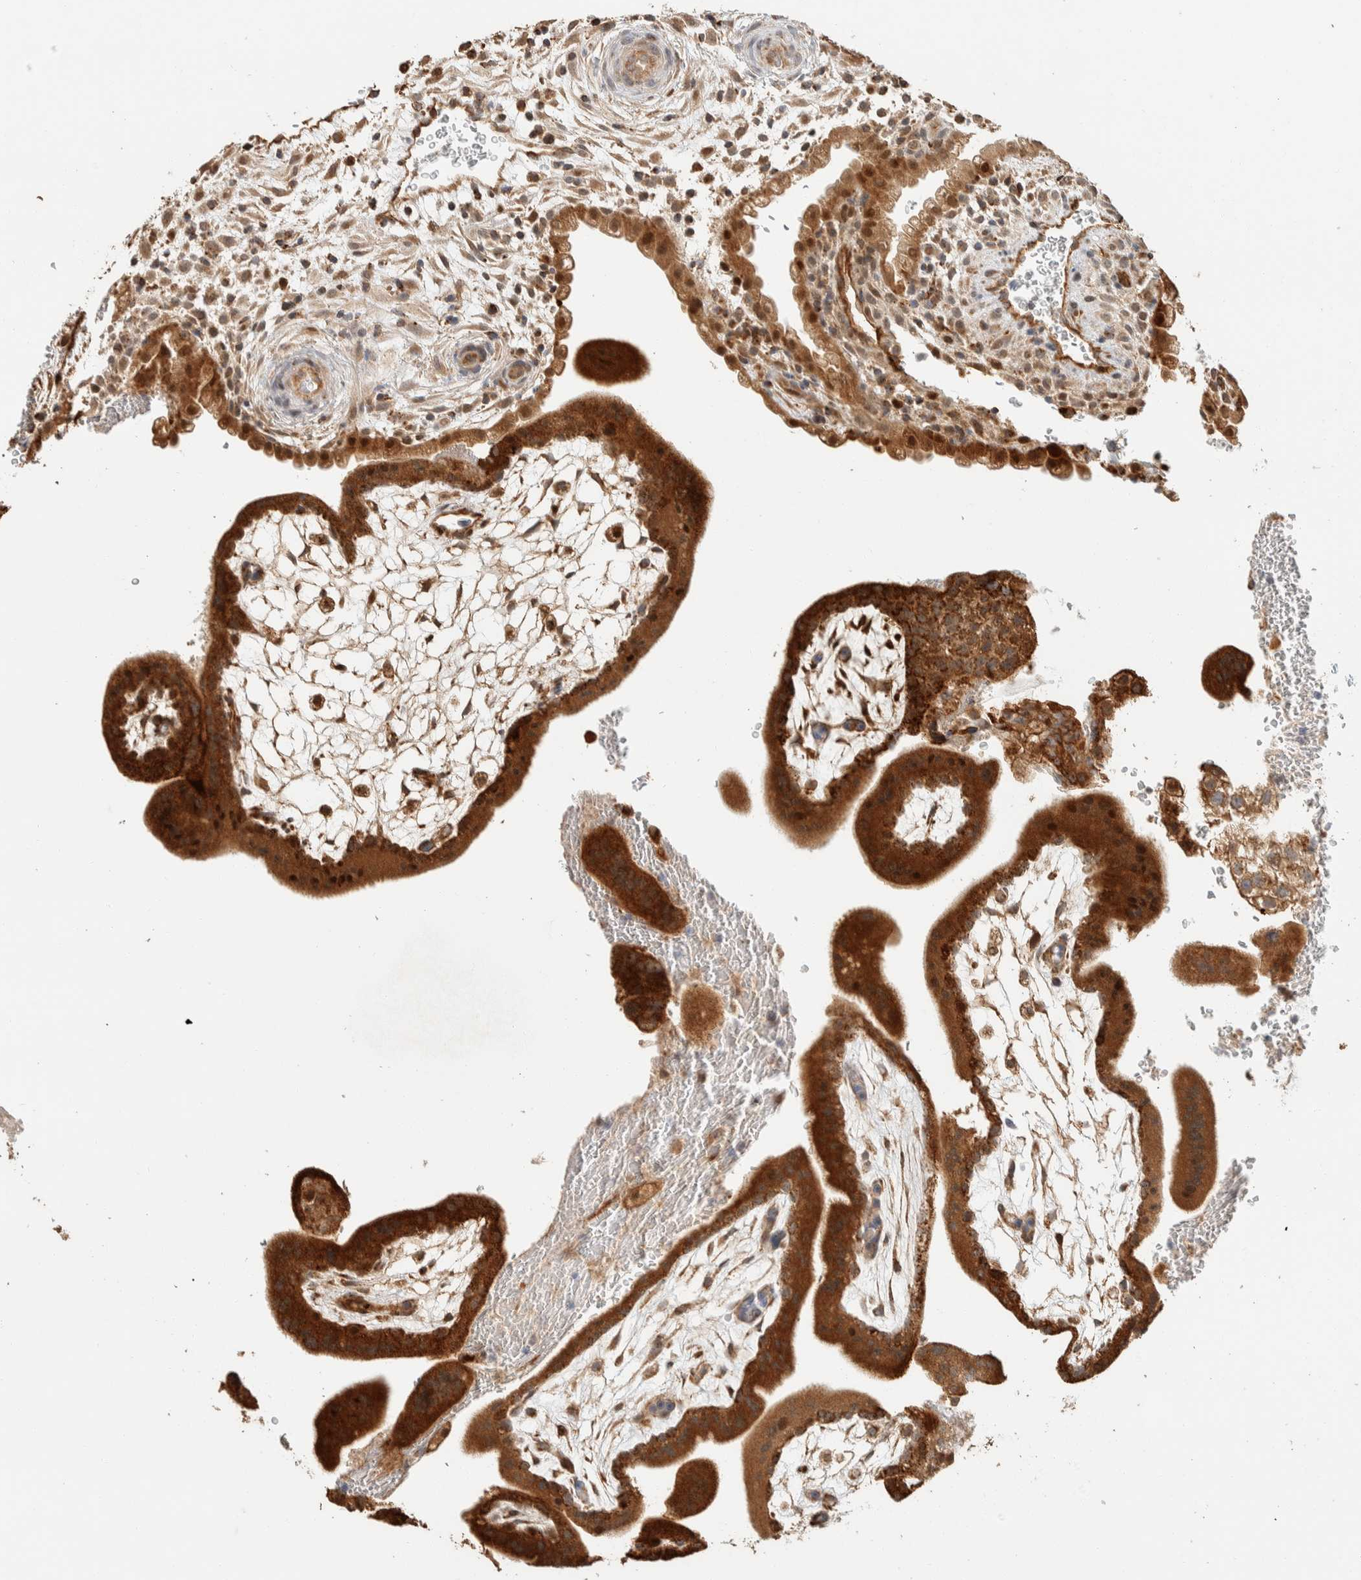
{"staining": {"intensity": "strong", "quantity": ">75%", "location": "cytoplasmic/membranous"}, "tissue": "placenta", "cell_type": "Trophoblastic cells", "image_type": "normal", "snomed": [{"axis": "morphology", "description": "Normal tissue, NOS"}, {"axis": "topography", "description": "Placenta"}], "caption": "Human placenta stained with a brown dye displays strong cytoplasmic/membranous positive staining in approximately >75% of trophoblastic cells.", "gene": "KIF9", "patient": {"sex": "female", "age": 35}}